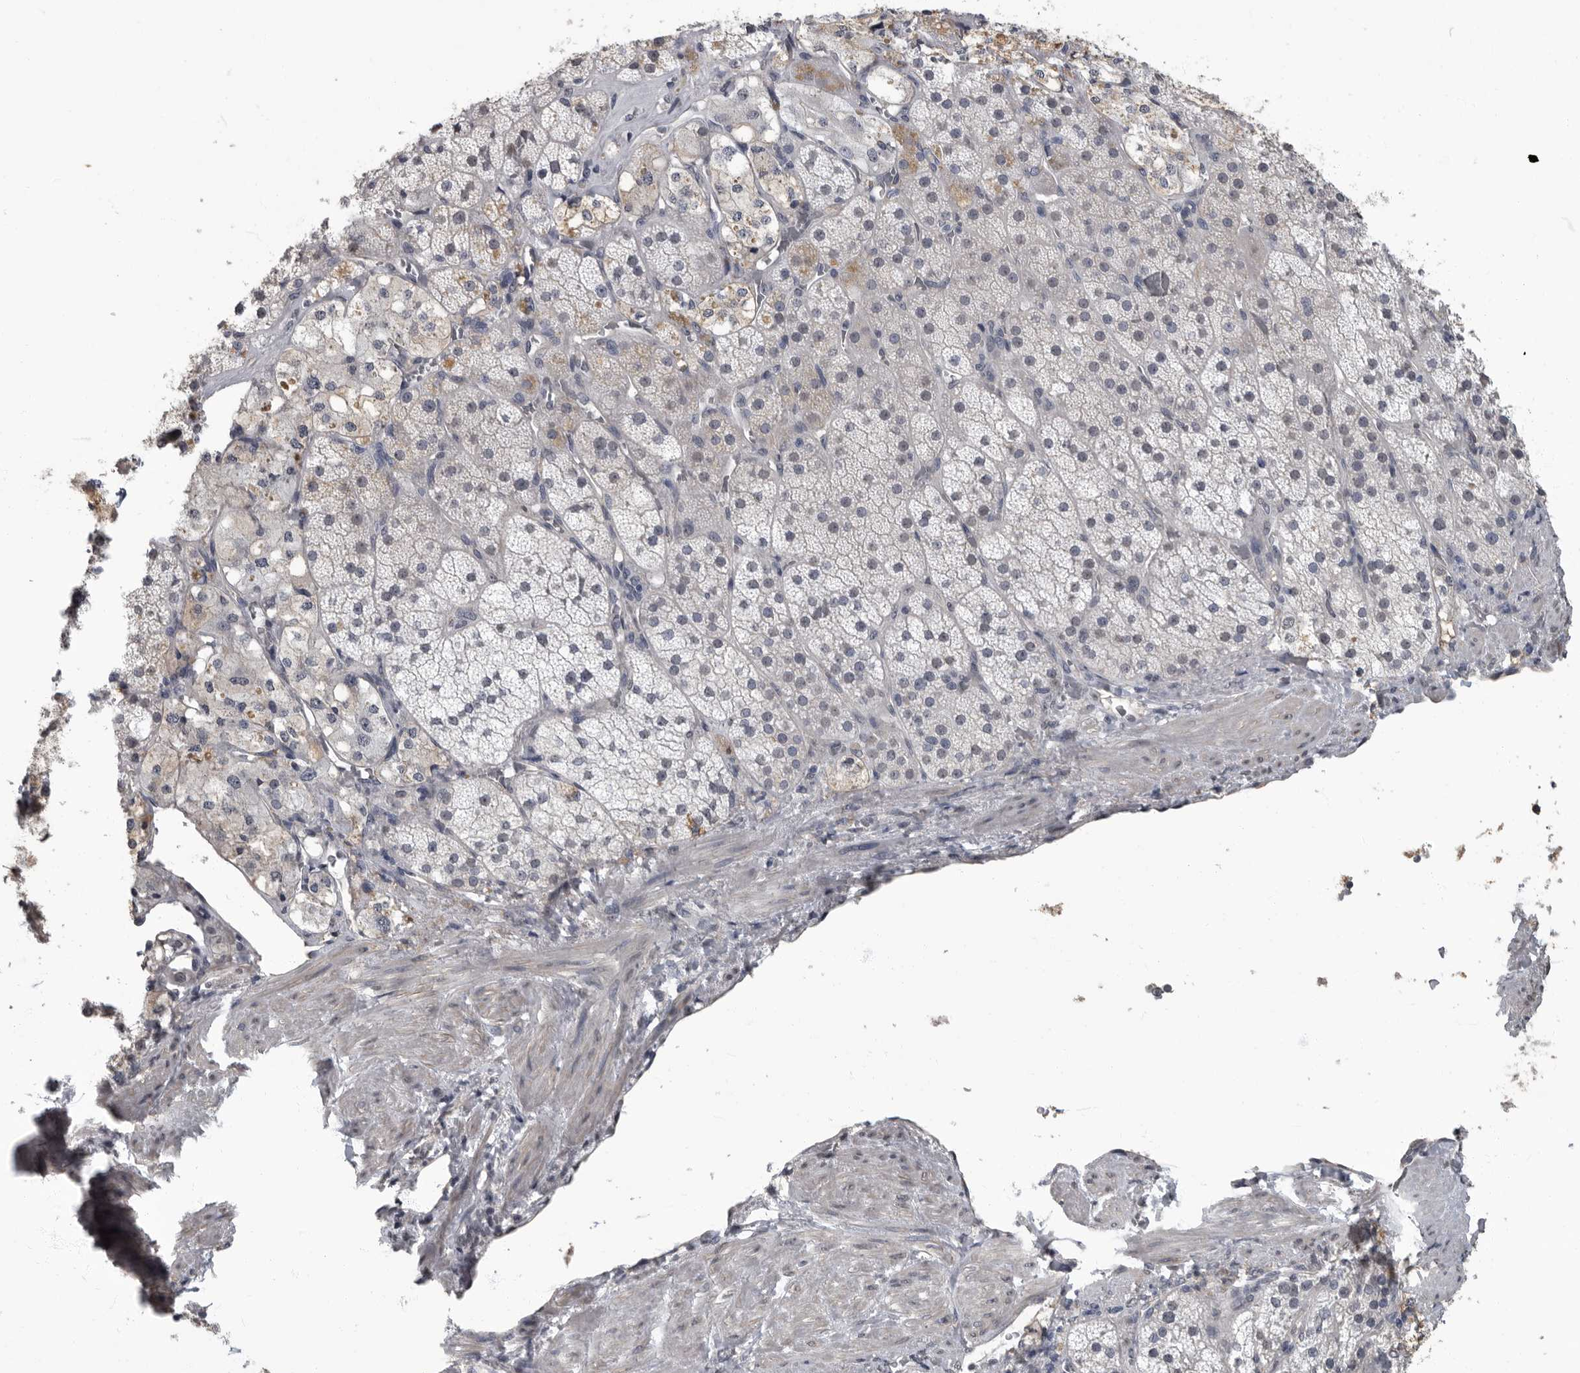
{"staining": {"intensity": "weak", "quantity": "25%-75%", "location": "nuclear"}, "tissue": "adrenal gland", "cell_type": "Glandular cells", "image_type": "normal", "snomed": [{"axis": "morphology", "description": "Normal tissue, NOS"}, {"axis": "topography", "description": "Adrenal gland"}], "caption": "IHC histopathology image of benign adrenal gland: human adrenal gland stained using immunohistochemistry demonstrates low levels of weak protein expression localized specifically in the nuclear of glandular cells, appearing as a nuclear brown color.", "gene": "ARHGEF10", "patient": {"sex": "male", "age": 57}}